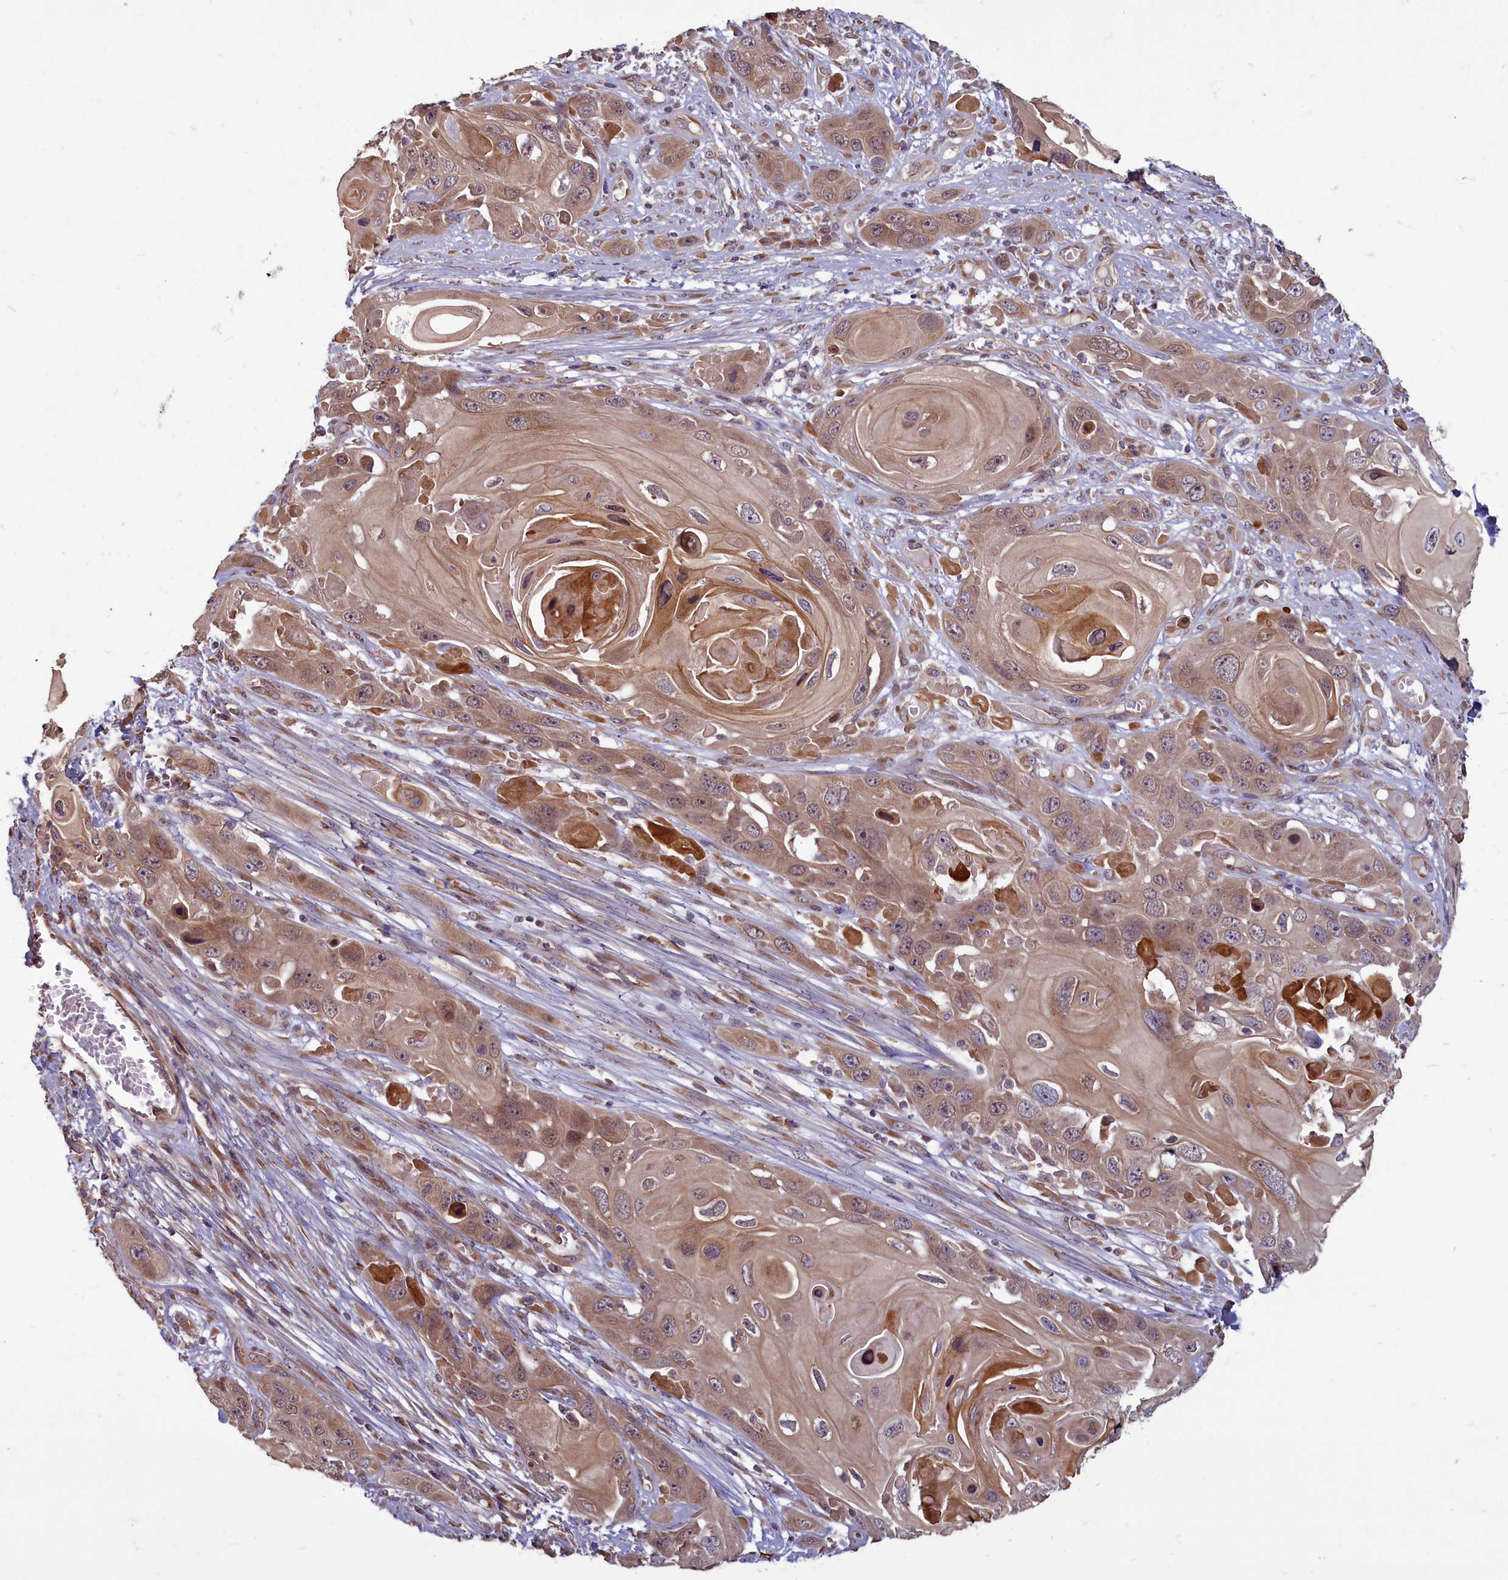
{"staining": {"intensity": "moderate", "quantity": ">75%", "location": "cytoplasmic/membranous"}, "tissue": "skin cancer", "cell_type": "Tumor cells", "image_type": "cancer", "snomed": [{"axis": "morphology", "description": "Squamous cell carcinoma, NOS"}, {"axis": "topography", "description": "Skin"}], "caption": "Skin cancer stained with immunohistochemistry shows moderate cytoplasmic/membranous staining in approximately >75% of tumor cells.", "gene": "MYCBP", "patient": {"sex": "male", "age": 55}}